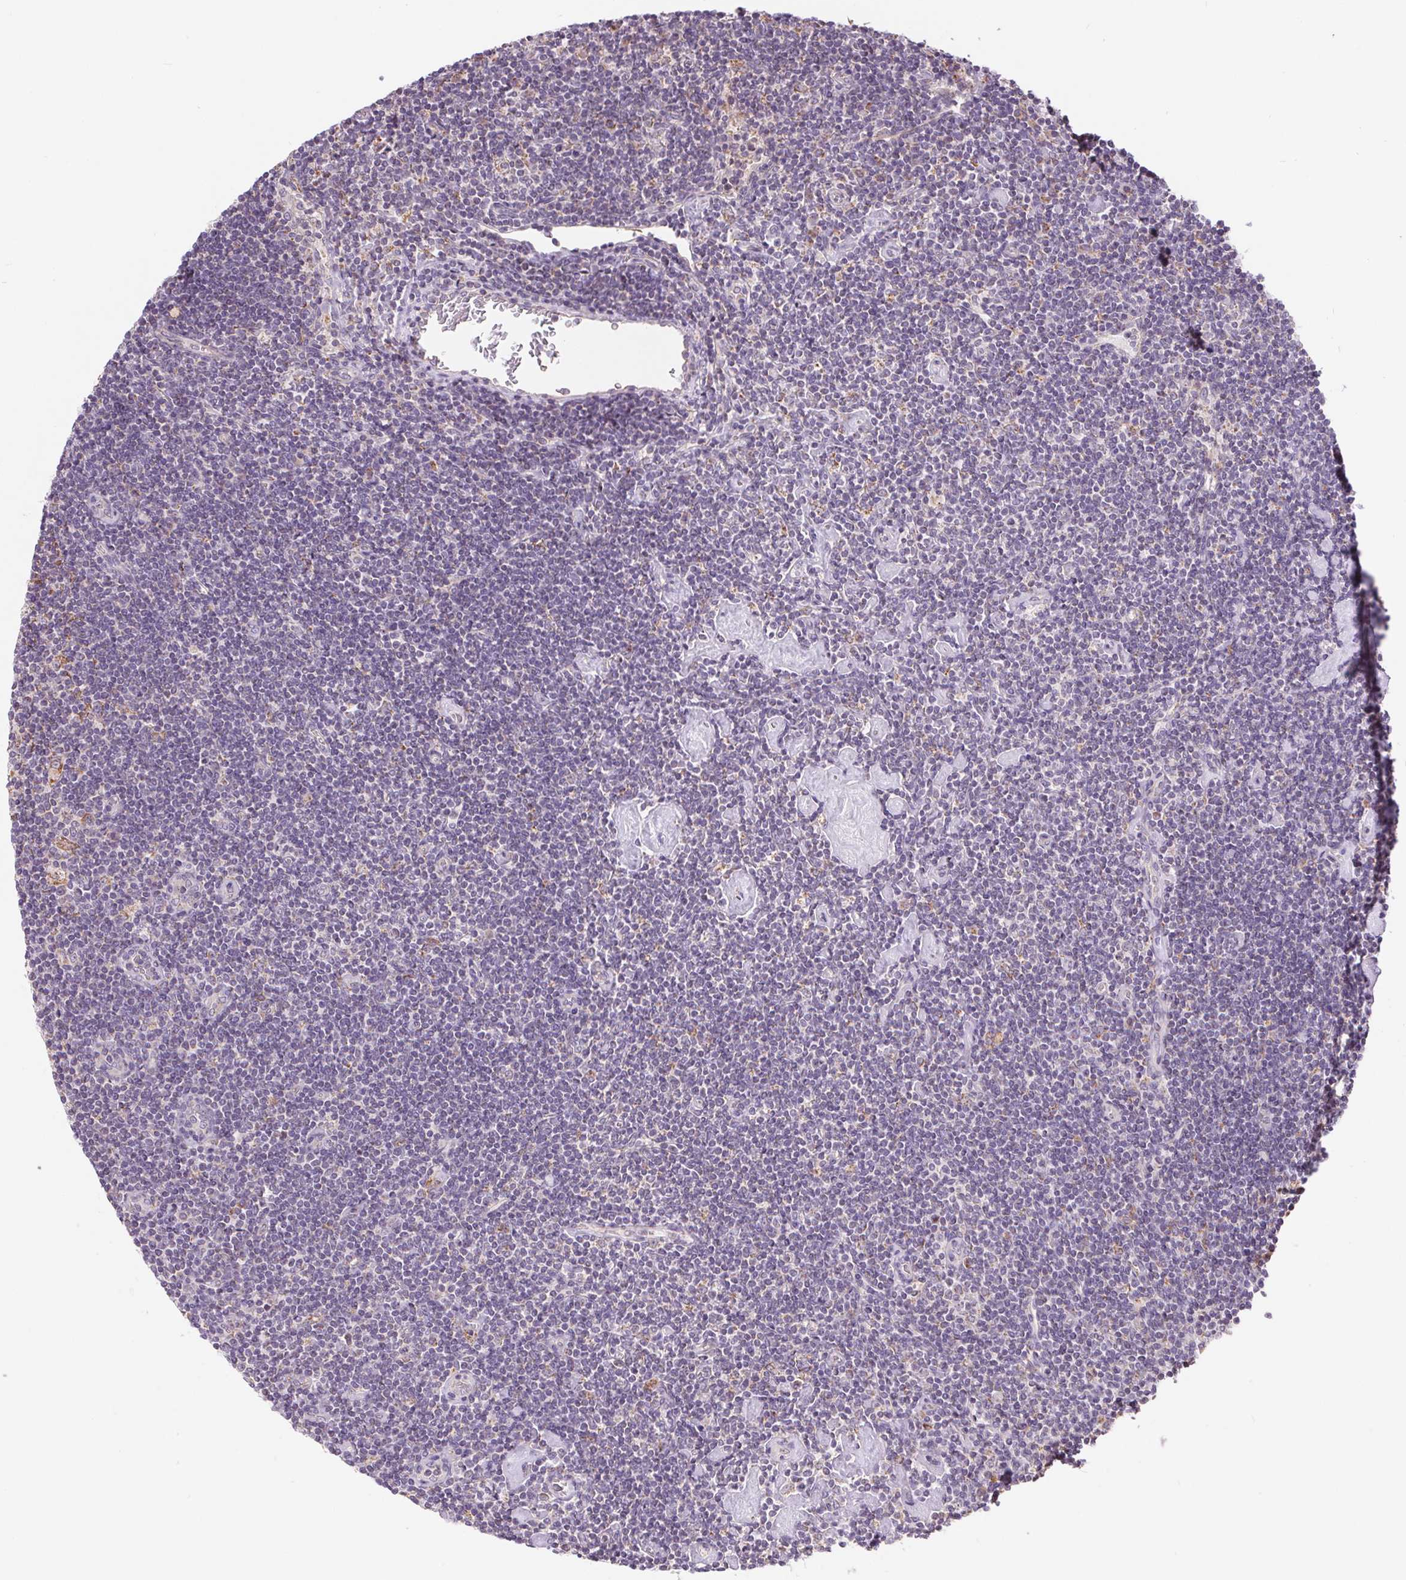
{"staining": {"intensity": "negative", "quantity": "none", "location": "none"}, "tissue": "lymphoma", "cell_type": "Tumor cells", "image_type": "cancer", "snomed": [{"axis": "morphology", "description": "Hodgkin's disease, NOS"}, {"axis": "topography", "description": "Lymph node"}], "caption": "High magnification brightfield microscopy of lymphoma stained with DAB (3,3'-diaminobenzidine) (brown) and counterstained with hematoxylin (blue): tumor cells show no significant staining.", "gene": "EMC6", "patient": {"sex": "male", "age": 40}}